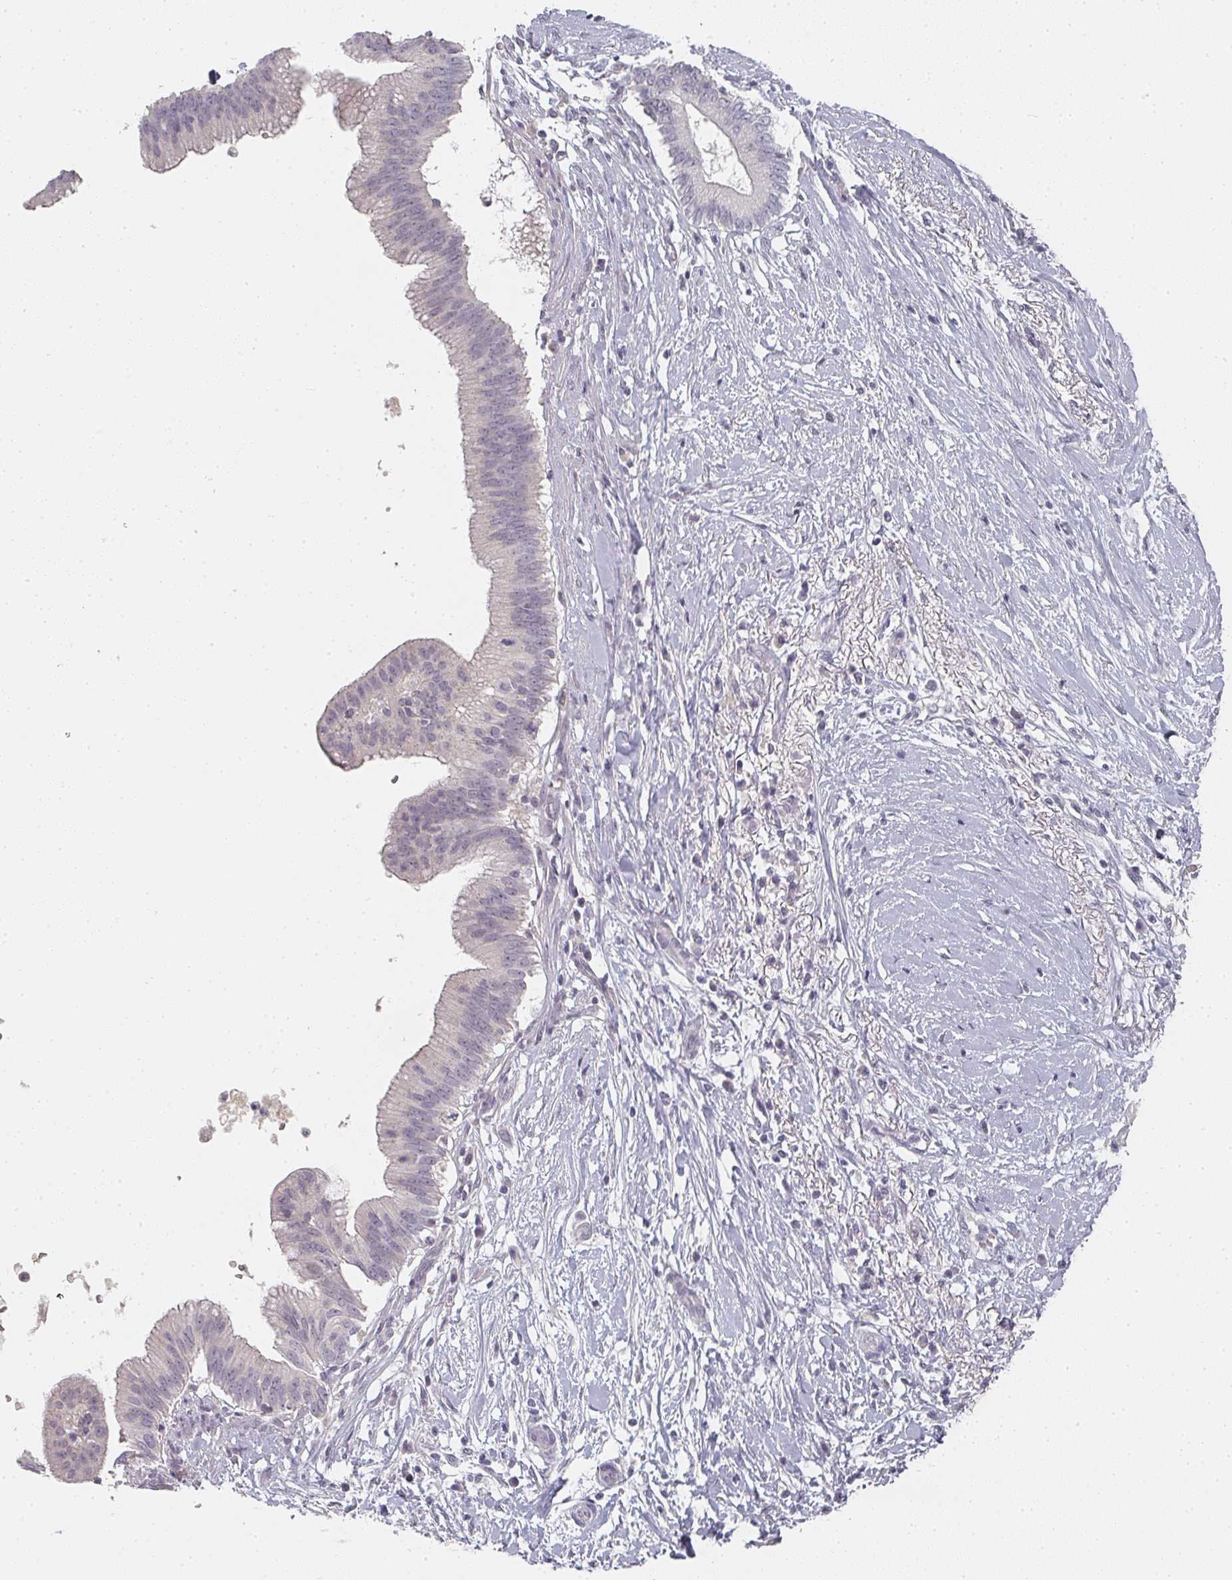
{"staining": {"intensity": "negative", "quantity": "none", "location": "none"}, "tissue": "pancreatic cancer", "cell_type": "Tumor cells", "image_type": "cancer", "snomed": [{"axis": "morphology", "description": "Adenocarcinoma, NOS"}, {"axis": "topography", "description": "Pancreas"}], "caption": "IHC histopathology image of pancreatic cancer stained for a protein (brown), which reveals no expression in tumor cells.", "gene": "SHISA2", "patient": {"sex": "male", "age": 68}}